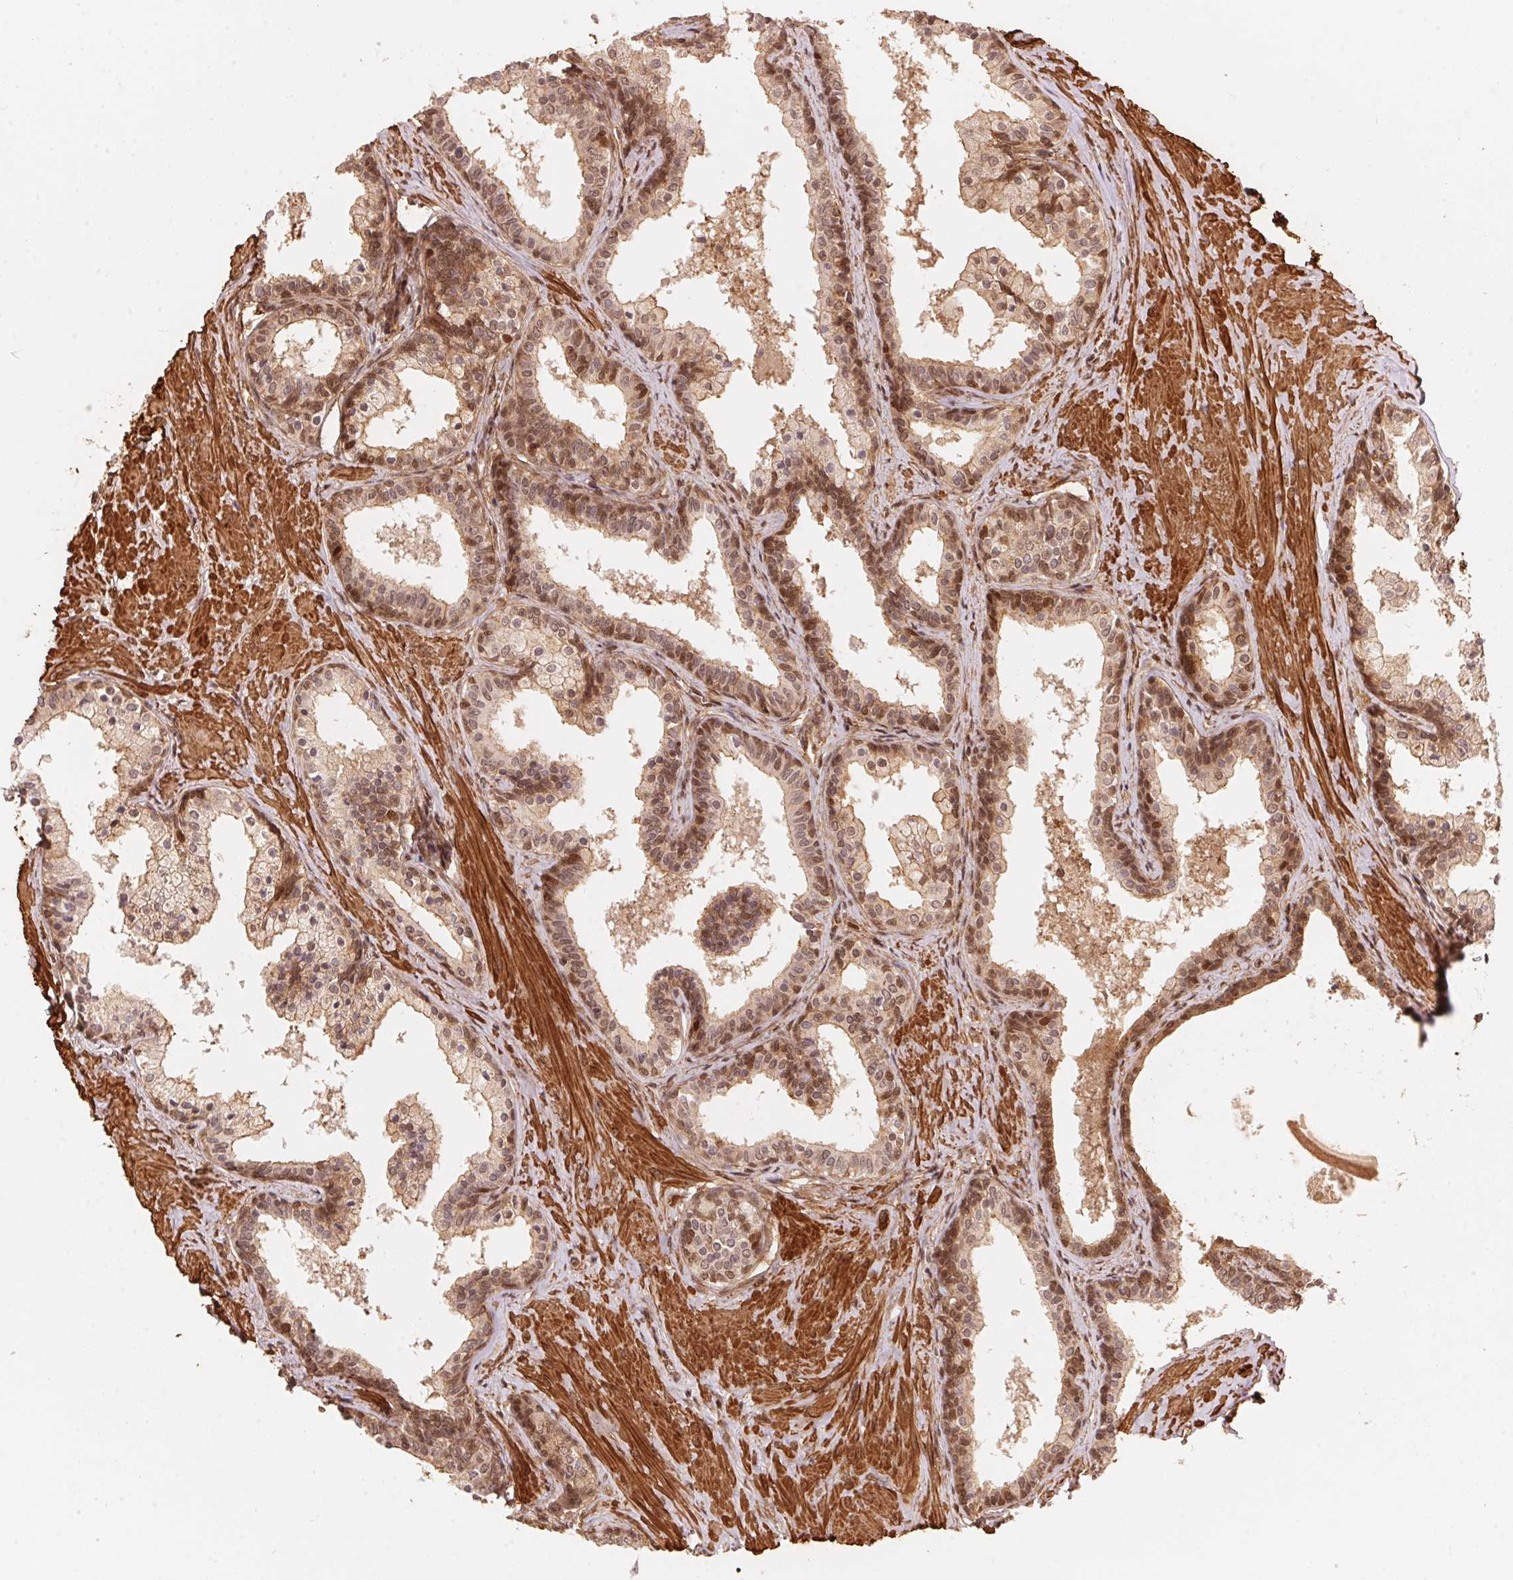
{"staining": {"intensity": "moderate", "quantity": "25%-75%", "location": "cytoplasmic/membranous,nuclear"}, "tissue": "prostate", "cell_type": "Glandular cells", "image_type": "normal", "snomed": [{"axis": "morphology", "description": "Normal tissue, NOS"}, {"axis": "topography", "description": "Prostate"}], "caption": "A high-resolution image shows immunohistochemistry (IHC) staining of unremarkable prostate, which displays moderate cytoplasmic/membranous,nuclear staining in about 25%-75% of glandular cells.", "gene": "TNIP2", "patient": {"sex": "male", "age": 61}}